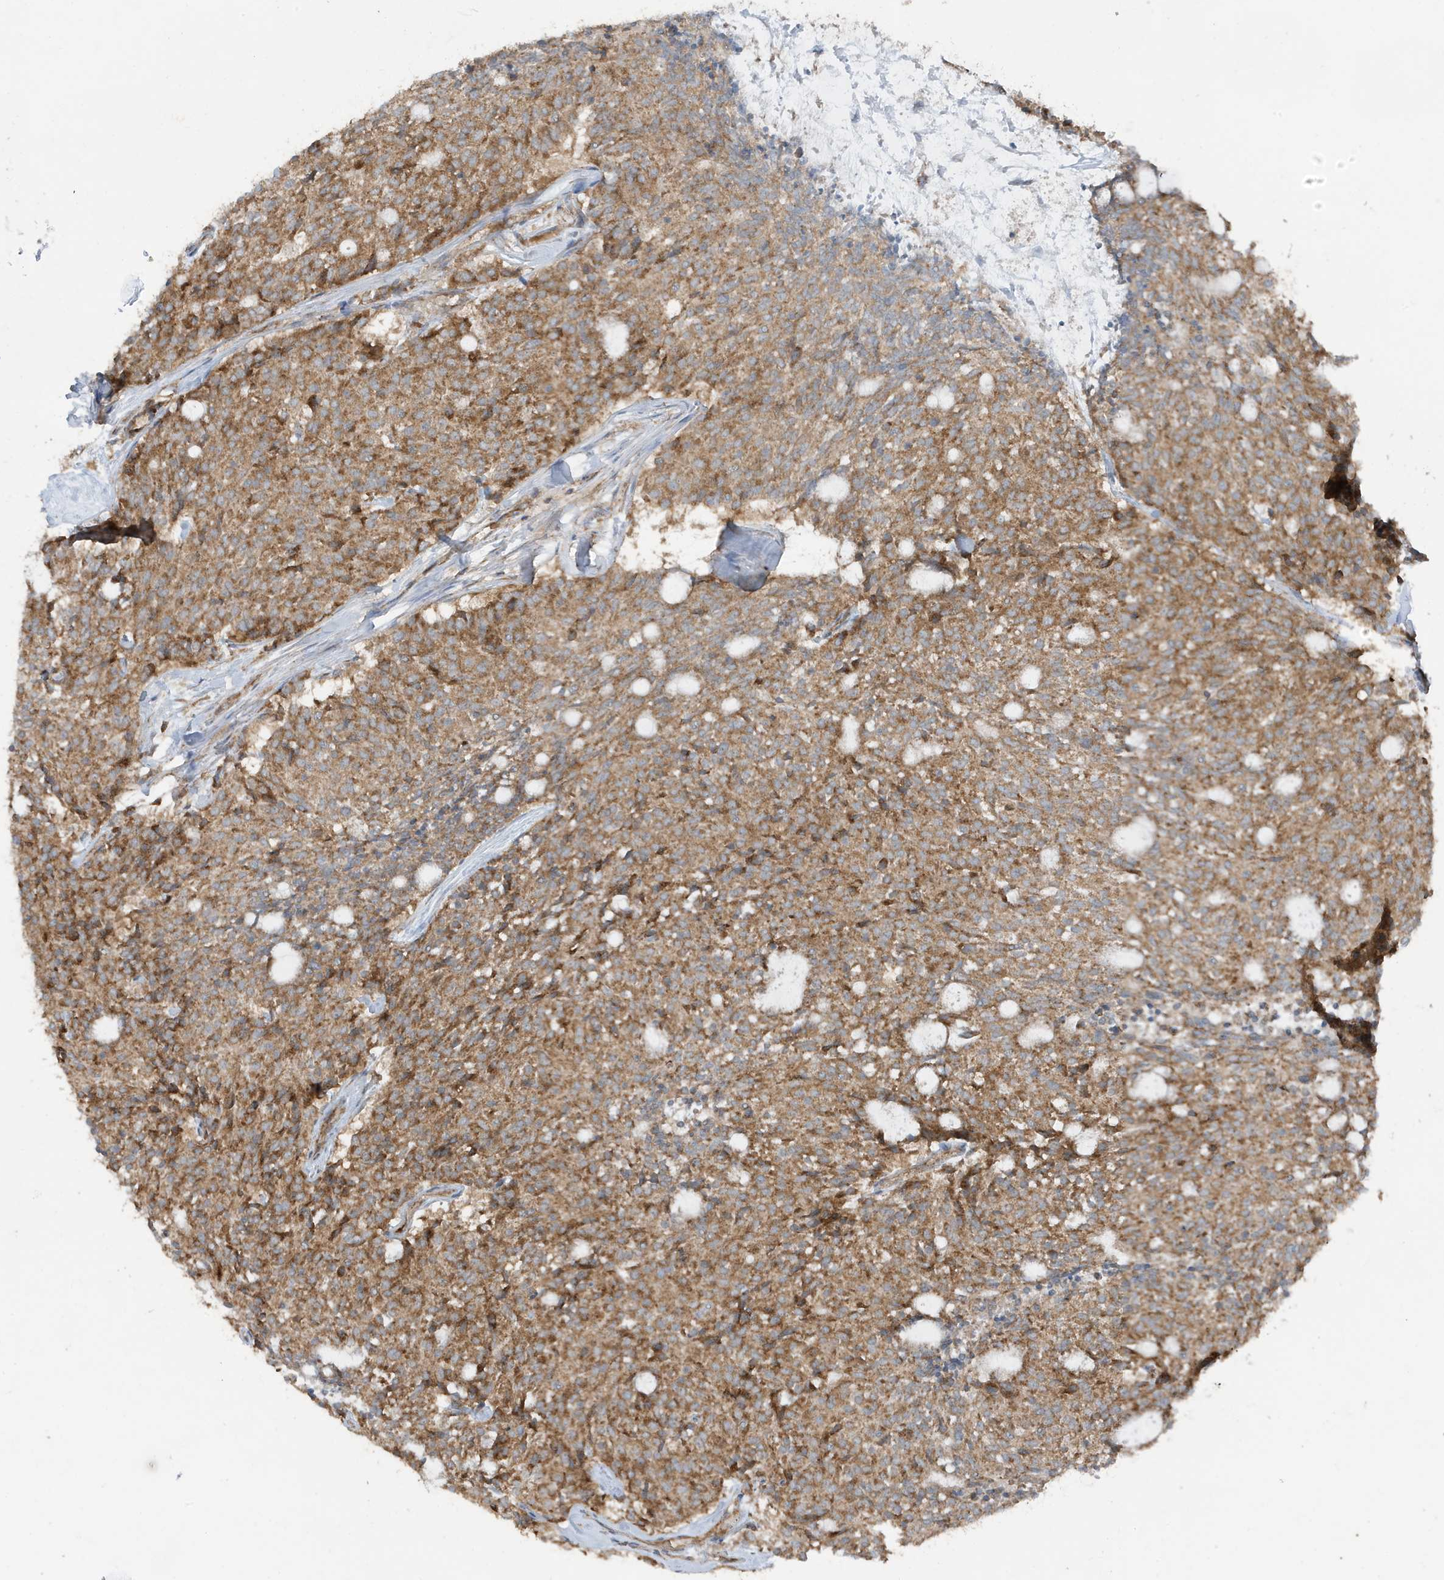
{"staining": {"intensity": "moderate", "quantity": ">75%", "location": "cytoplasmic/membranous"}, "tissue": "carcinoid", "cell_type": "Tumor cells", "image_type": "cancer", "snomed": [{"axis": "morphology", "description": "Carcinoid, malignant, NOS"}, {"axis": "topography", "description": "Pancreas"}], "caption": "Moderate cytoplasmic/membranous staining for a protein is identified in approximately >75% of tumor cells of carcinoid (malignant) using immunohistochemistry.", "gene": "GOLGA4", "patient": {"sex": "female", "age": 54}}